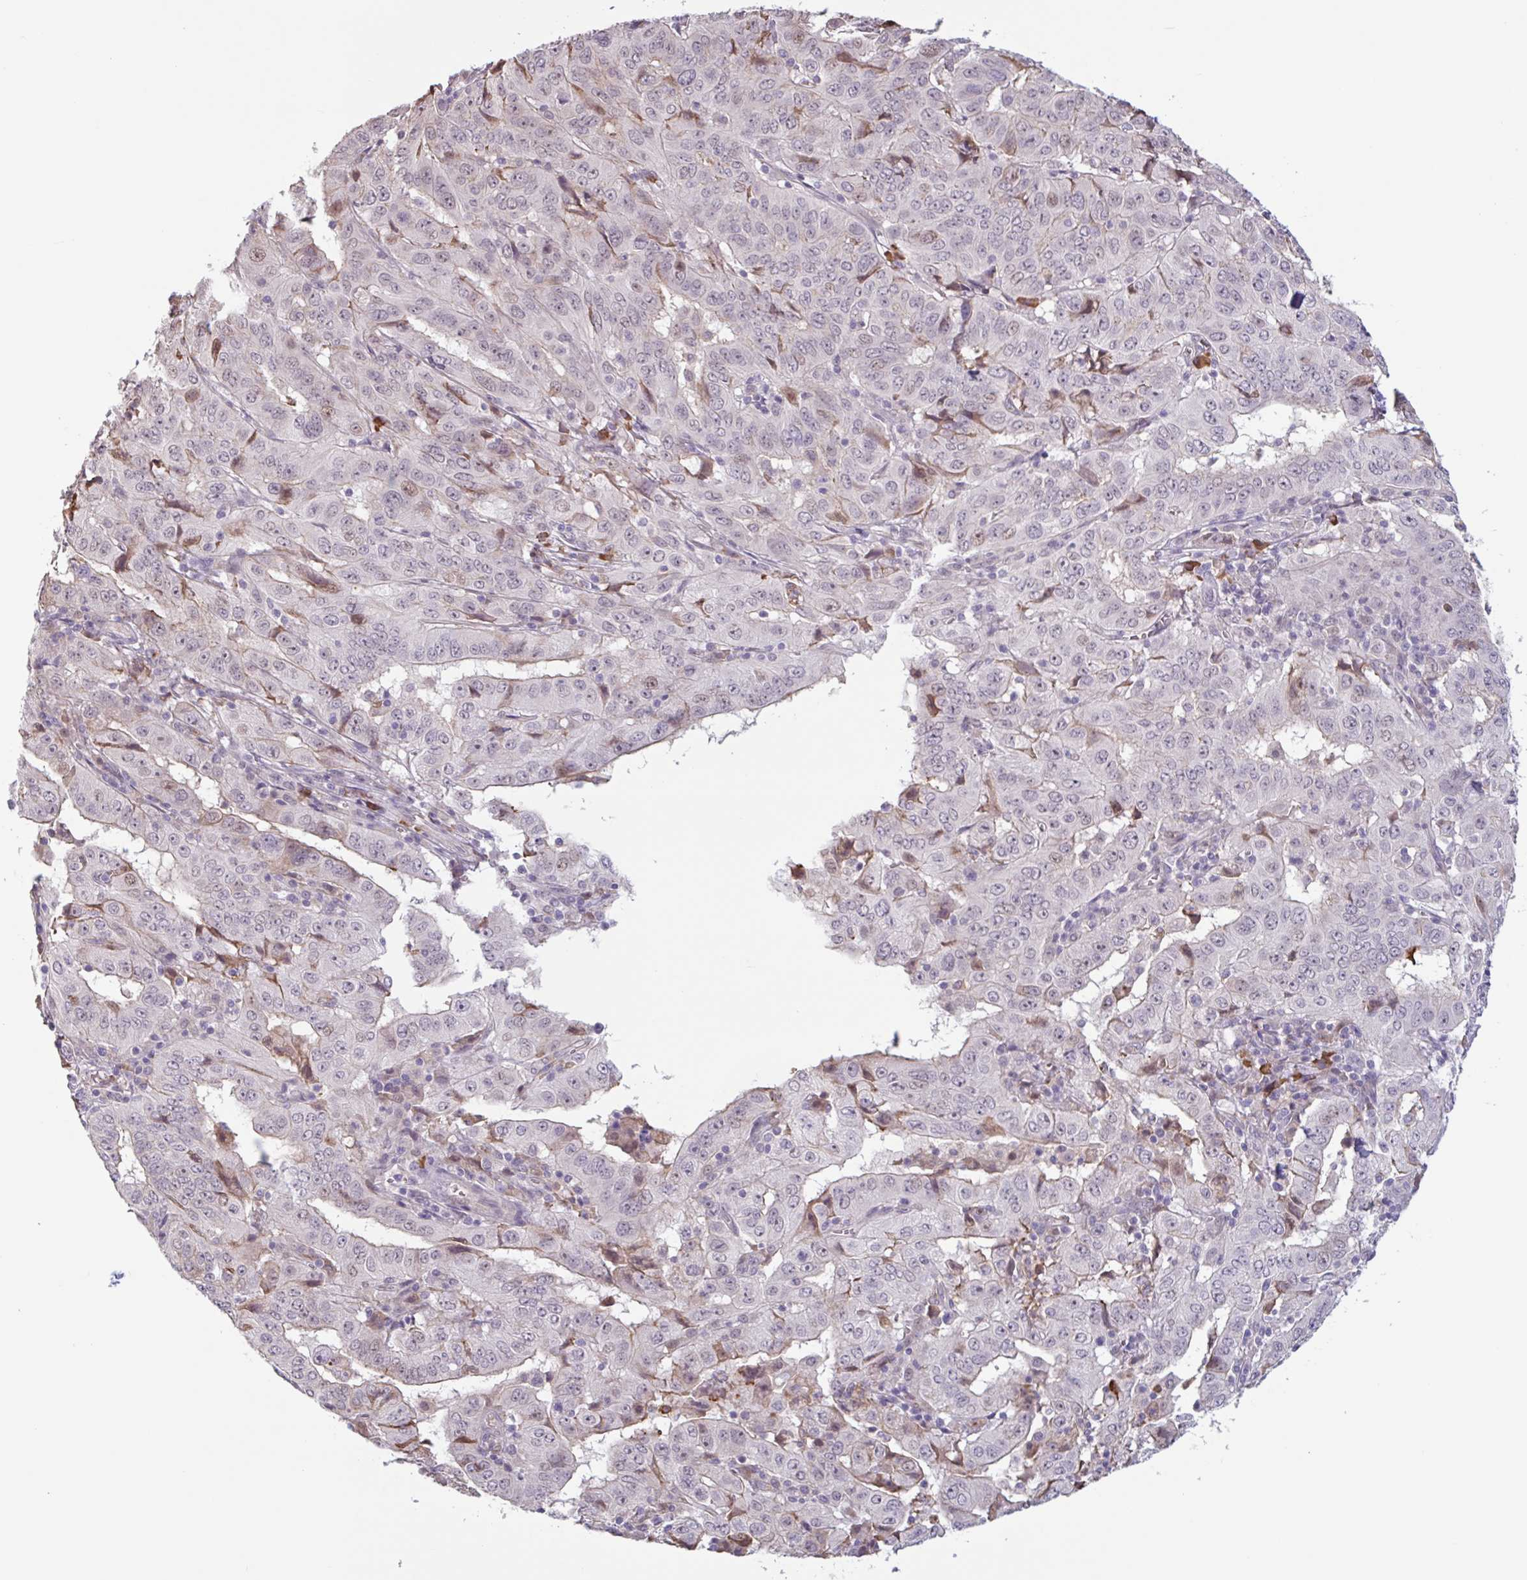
{"staining": {"intensity": "weak", "quantity": "<25%", "location": "nuclear"}, "tissue": "pancreatic cancer", "cell_type": "Tumor cells", "image_type": "cancer", "snomed": [{"axis": "morphology", "description": "Adenocarcinoma, NOS"}, {"axis": "topography", "description": "Pancreas"}], "caption": "Tumor cells are negative for protein expression in human adenocarcinoma (pancreatic). (DAB (3,3'-diaminobenzidine) IHC visualized using brightfield microscopy, high magnification).", "gene": "TAF1D", "patient": {"sex": "male", "age": 63}}